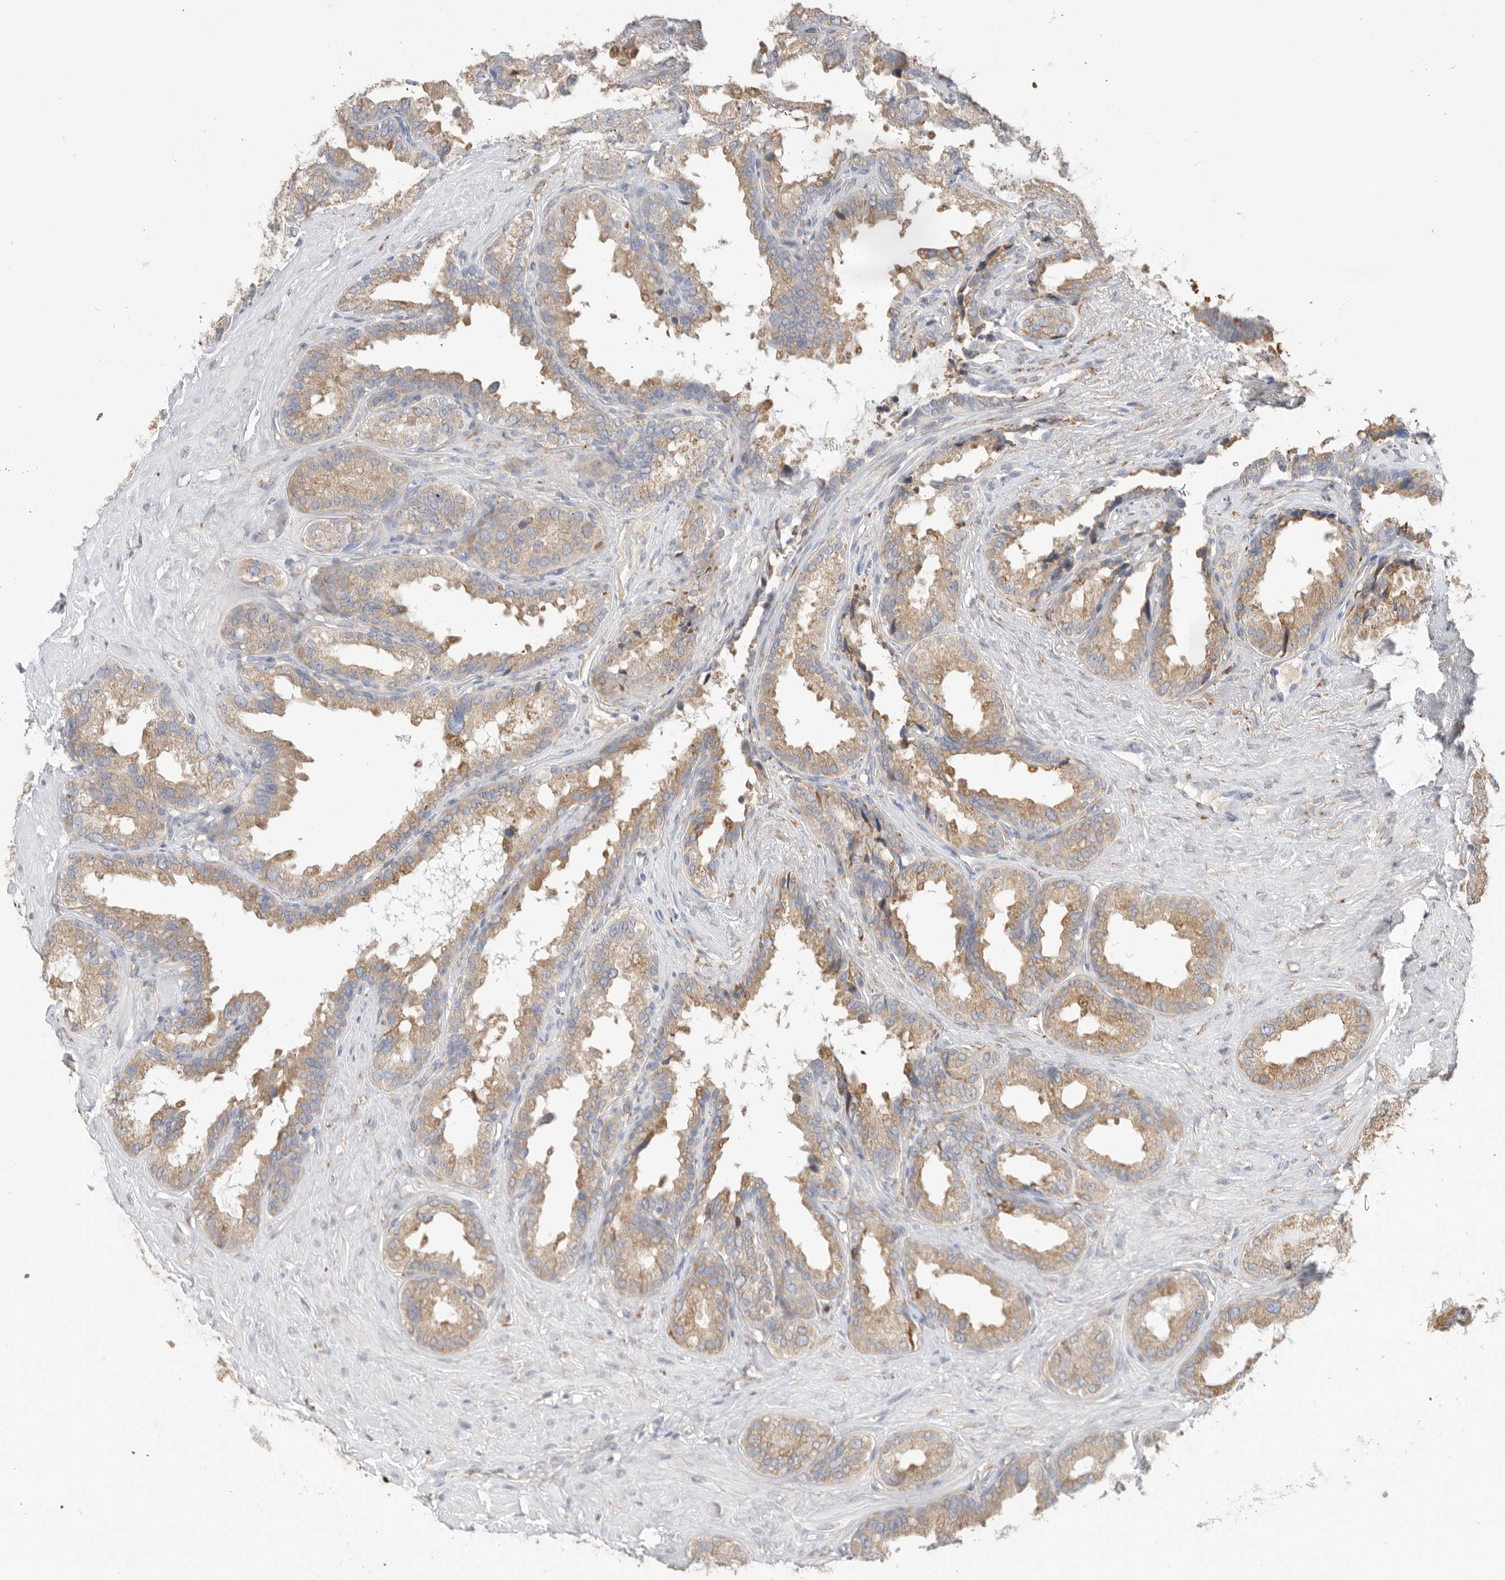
{"staining": {"intensity": "moderate", "quantity": ">75%", "location": "cytoplasmic/membranous"}, "tissue": "seminal vesicle", "cell_type": "Glandular cells", "image_type": "normal", "snomed": [{"axis": "morphology", "description": "Normal tissue, NOS"}, {"axis": "topography", "description": "Seminal veicle"}], "caption": "The image reveals staining of benign seminal vesicle, revealing moderate cytoplasmic/membranous protein expression (brown color) within glandular cells. The staining is performed using DAB (3,3'-diaminobenzidine) brown chromogen to label protein expression. The nuclei are counter-stained blue using hematoxylin.", "gene": "BLOC1S5", "patient": {"sex": "male", "age": 80}}